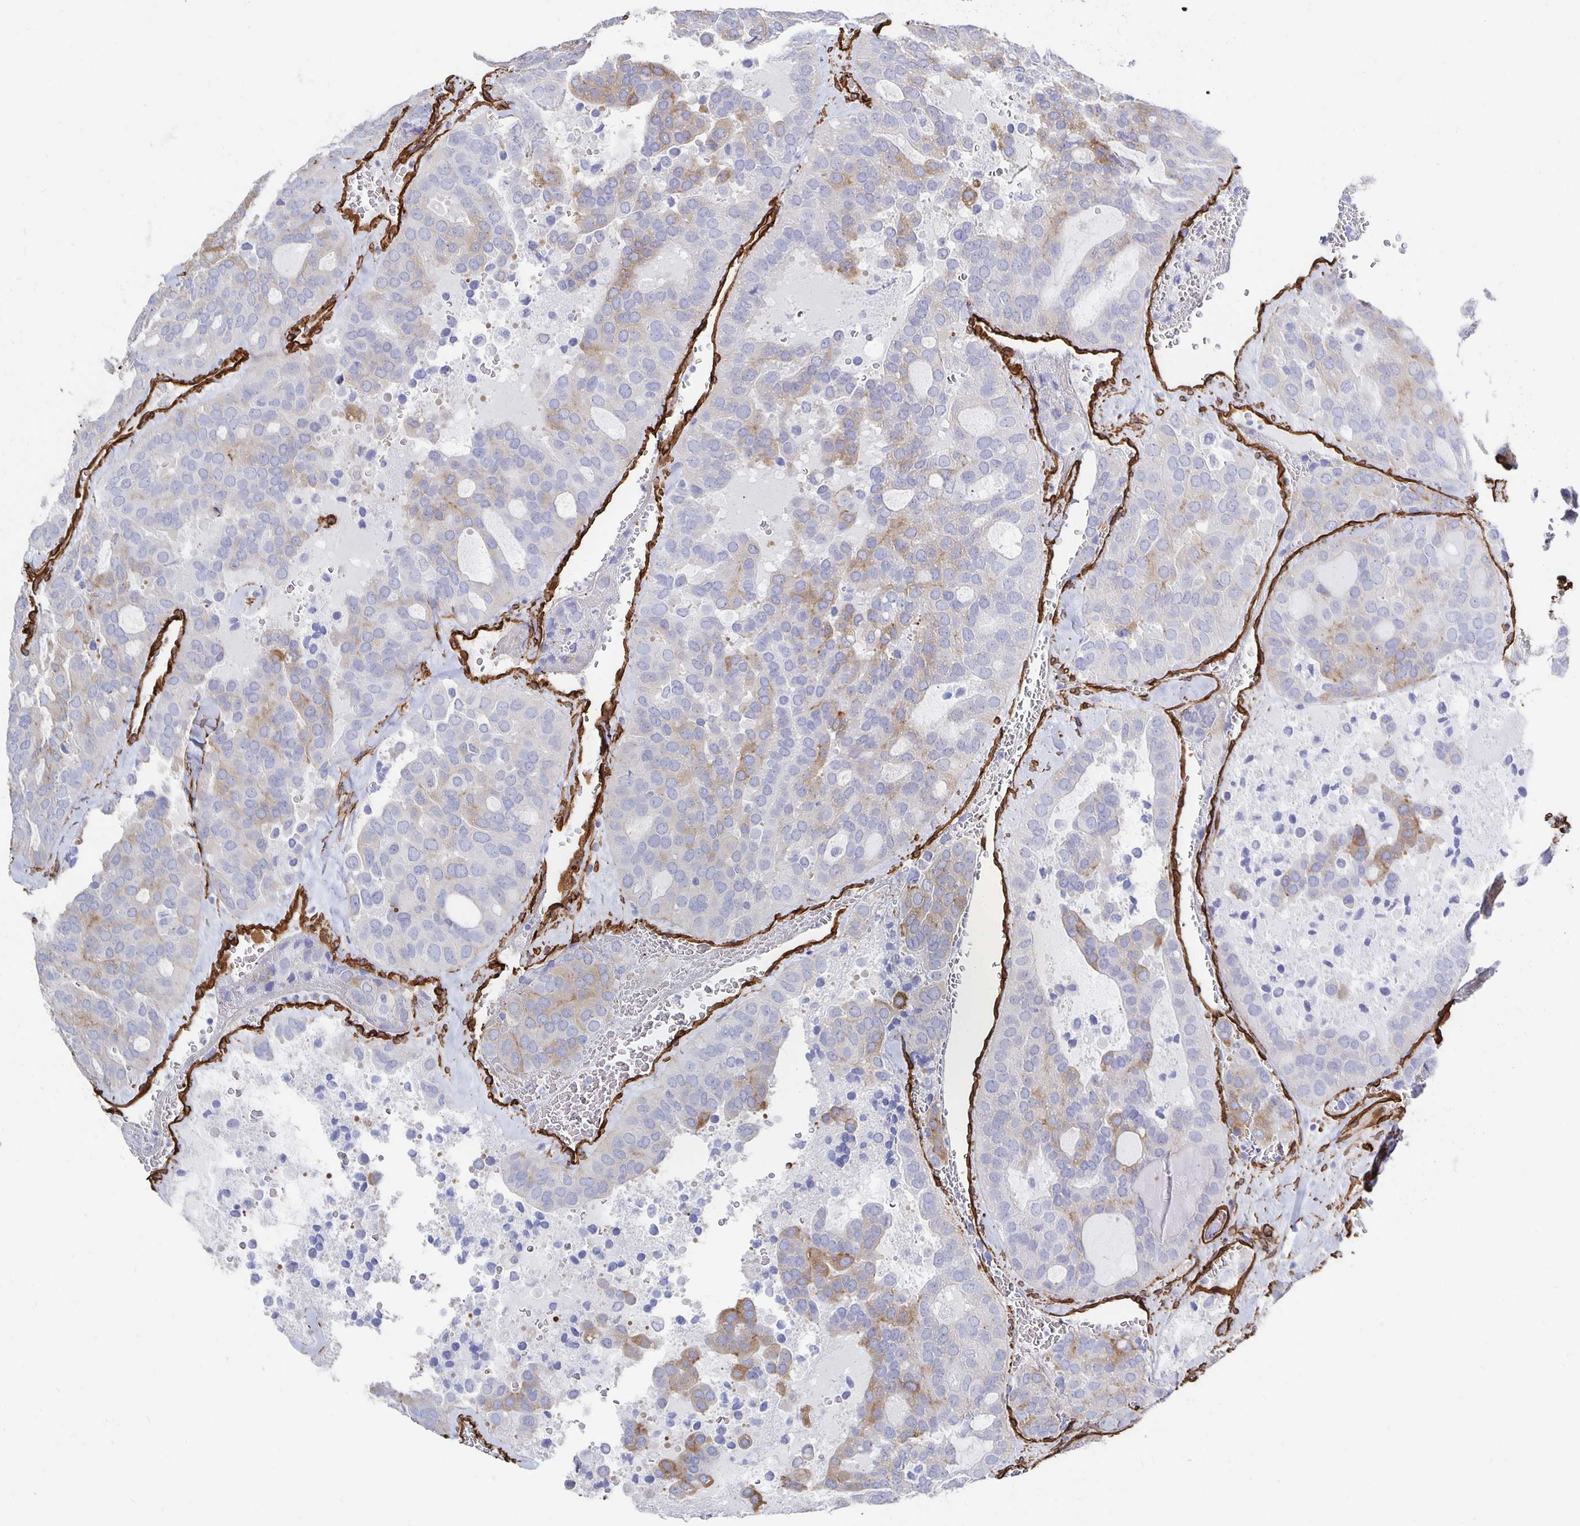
{"staining": {"intensity": "weak", "quantity": "<25%", "location": "cytoplasmic/membranous"}, "tissue": "thyroid cancer", "cell_type": "Tumor cells", "image_type": "cancer", "snomed": [{"axis": "morphology", "description": "Follicular adenoma carcinoma, NOS"}, {"axis": "topography", "description": "Thyroid gland"}], "caption": "Immunohistochemistry micrograph of follicular adenoma carcinoma (thyroid) stained for a protein (brown), which displays no expression in tumor cells.", "gene": "VIPR2", "patient": {"sex": "male", "age": 75}}